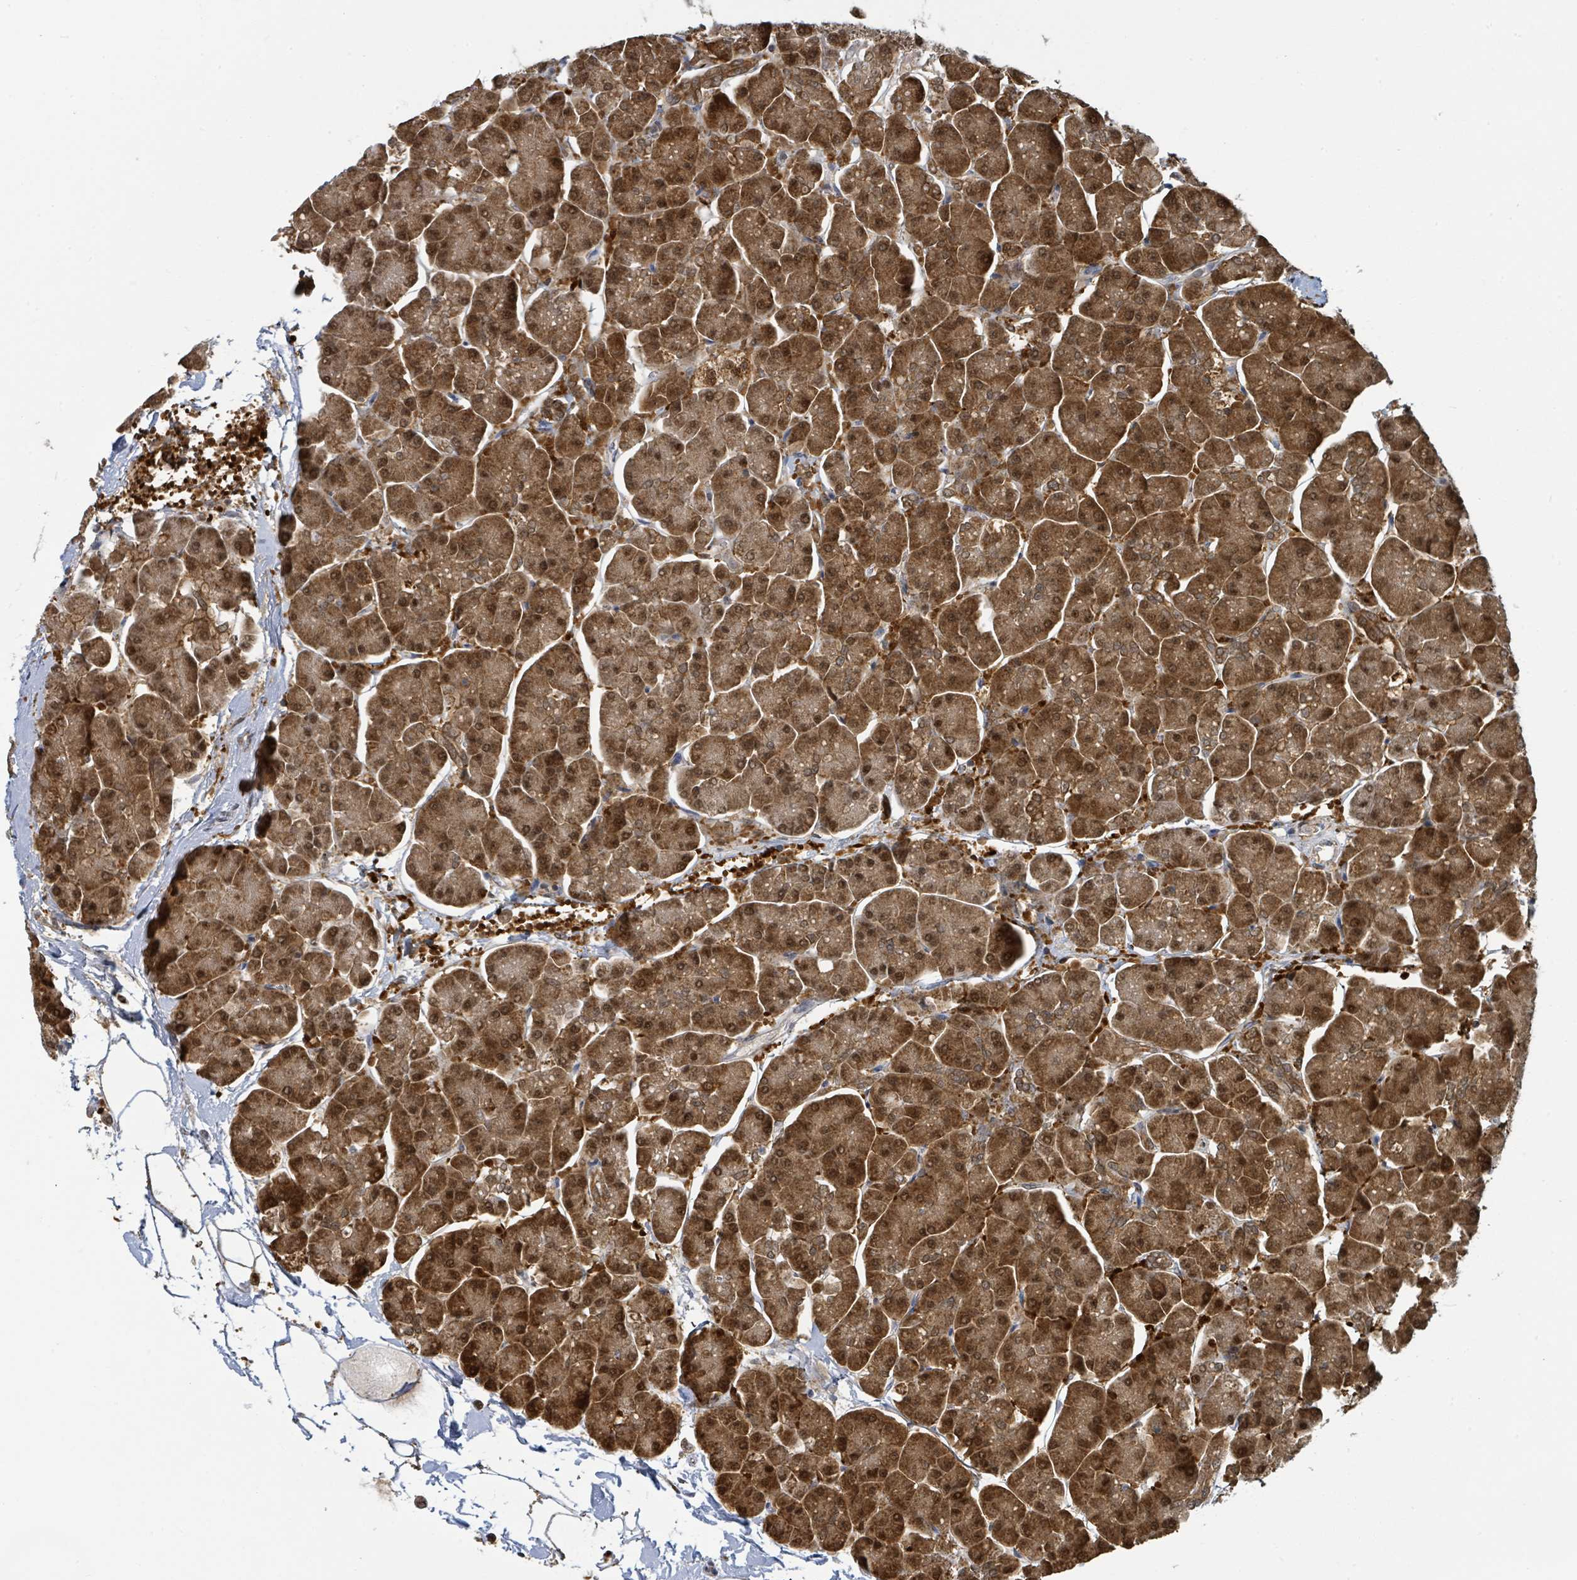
{"staining": {"intensity": "strong", "quantity": ">75%", "location": "cytoplasmic/membranous,nuclear"}, "tissue": "pancreas", "cell_type": "Exocrine glandular cells", "image_type": "normal", "snomed": [{"axis": "morphology", "description": "Normal tissue, NOS"}, {"axis": "topography", "description": "Pancreas"}, {"axis": "topography", "description": "Peripheral nerve tissue"}], "caption": "Strong cytoplasmic/membranous,nuclear expression is seen in about >75% of exocrine glandular cells in benign pancreas. (DAB (3,3'-diaminobenzidine) = brown stain, brightfield microscopy at high magnification).", "gene": "PSMB7", "patient": {"sex": "male", "age": 54}}